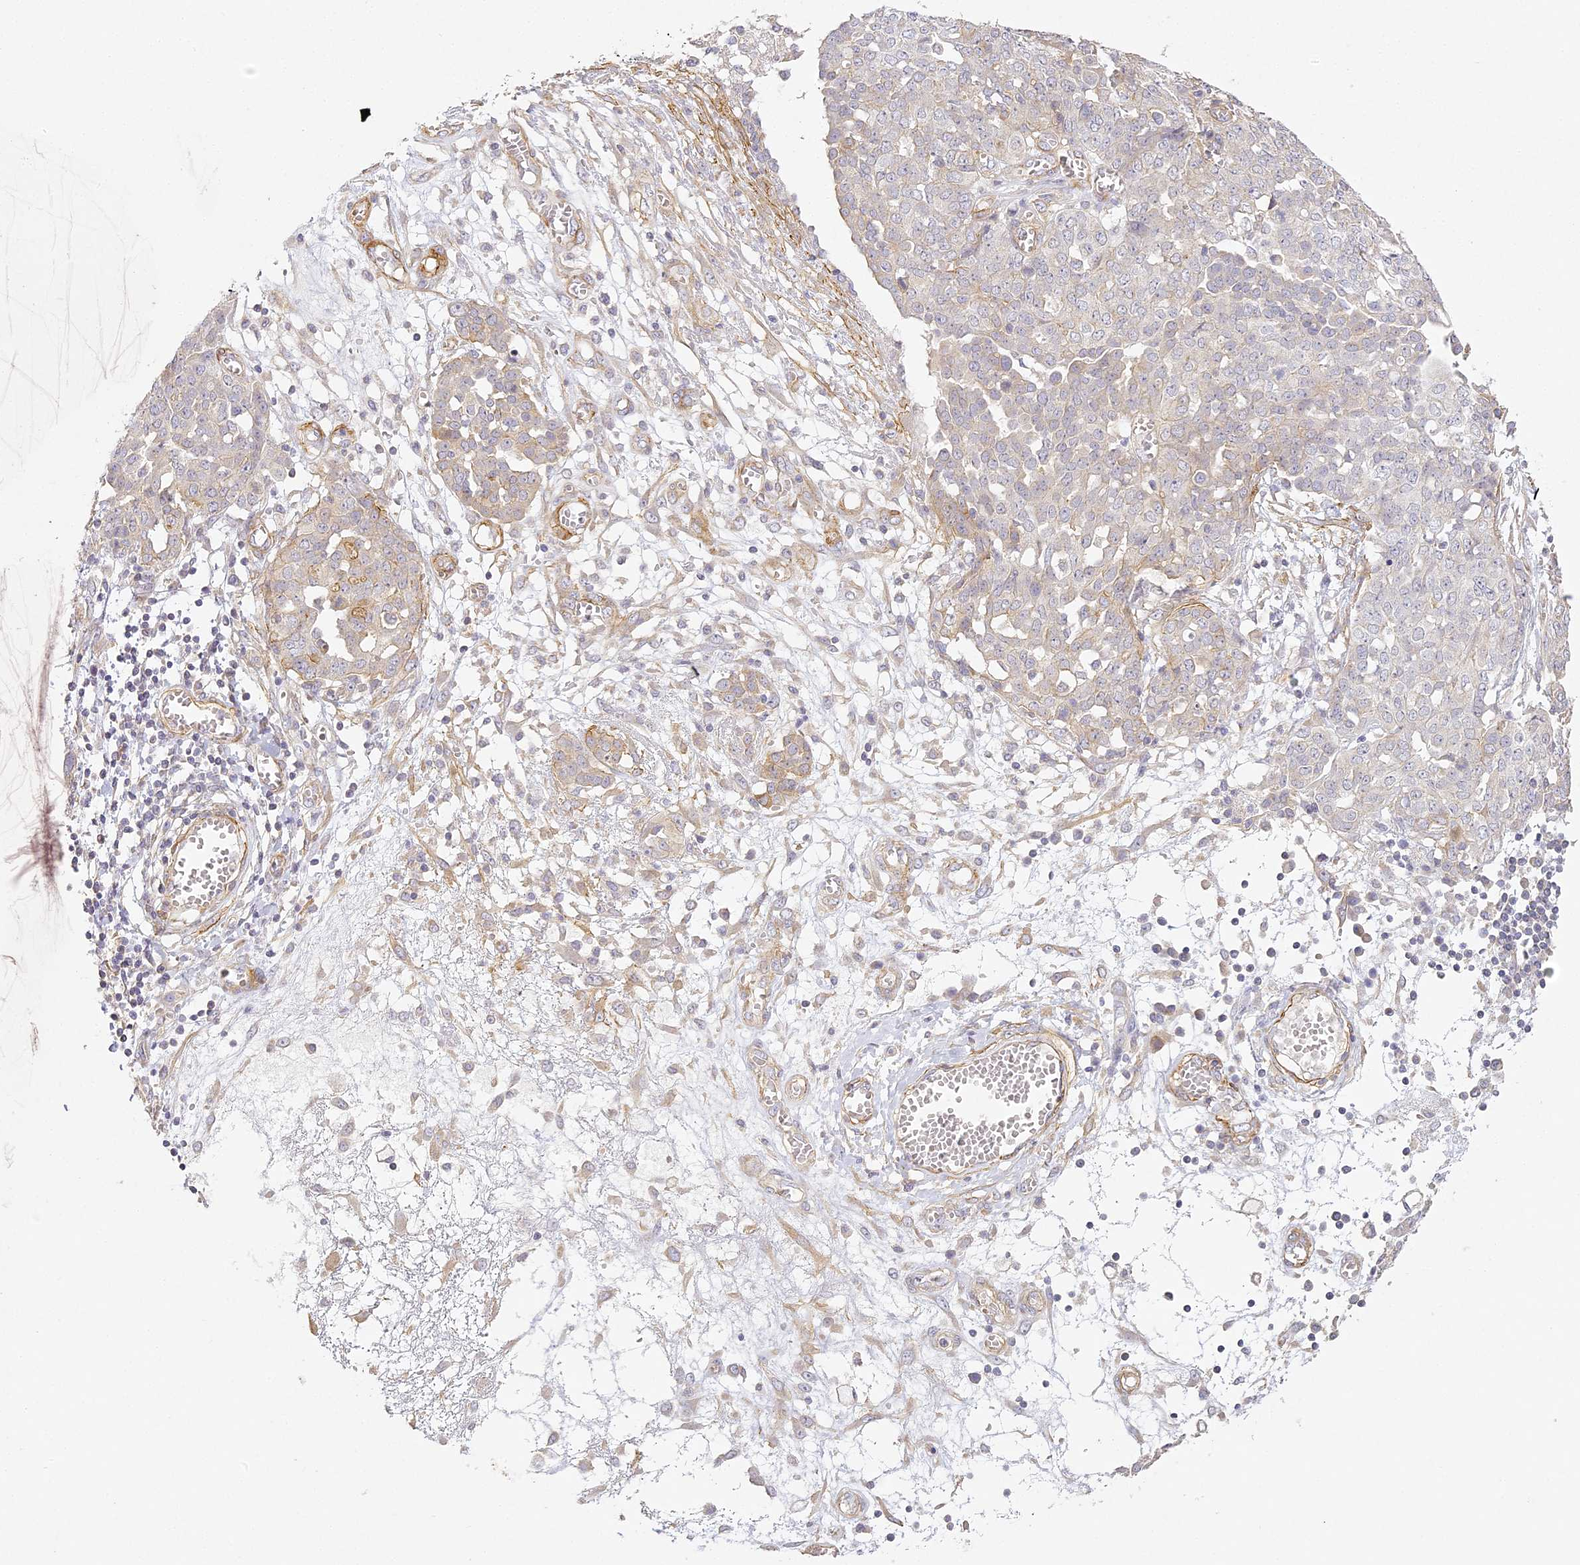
{"staining": {"intensity": "weak", "quantity": "<25%", "location": "cytoplasmic/membranous"}, "tissue": "ovarian cancer", "cell_type": "Tumor cells", "image_type": "cancer", "snomed": [{"axis": "morphology", "description": "Cystadenocarcinoma, serous, NOS"}, {"axis": "topography", "description": "Soft tissue"}, {"axis": "topography", "description": "Ovary"}], "caption": "An image of ovarian serous cystadenocarcinoma stained for a protein reveals no brown staining in tumor cells.", "gene": "MED28", "patient": {"sex": "female", "age": 57}}